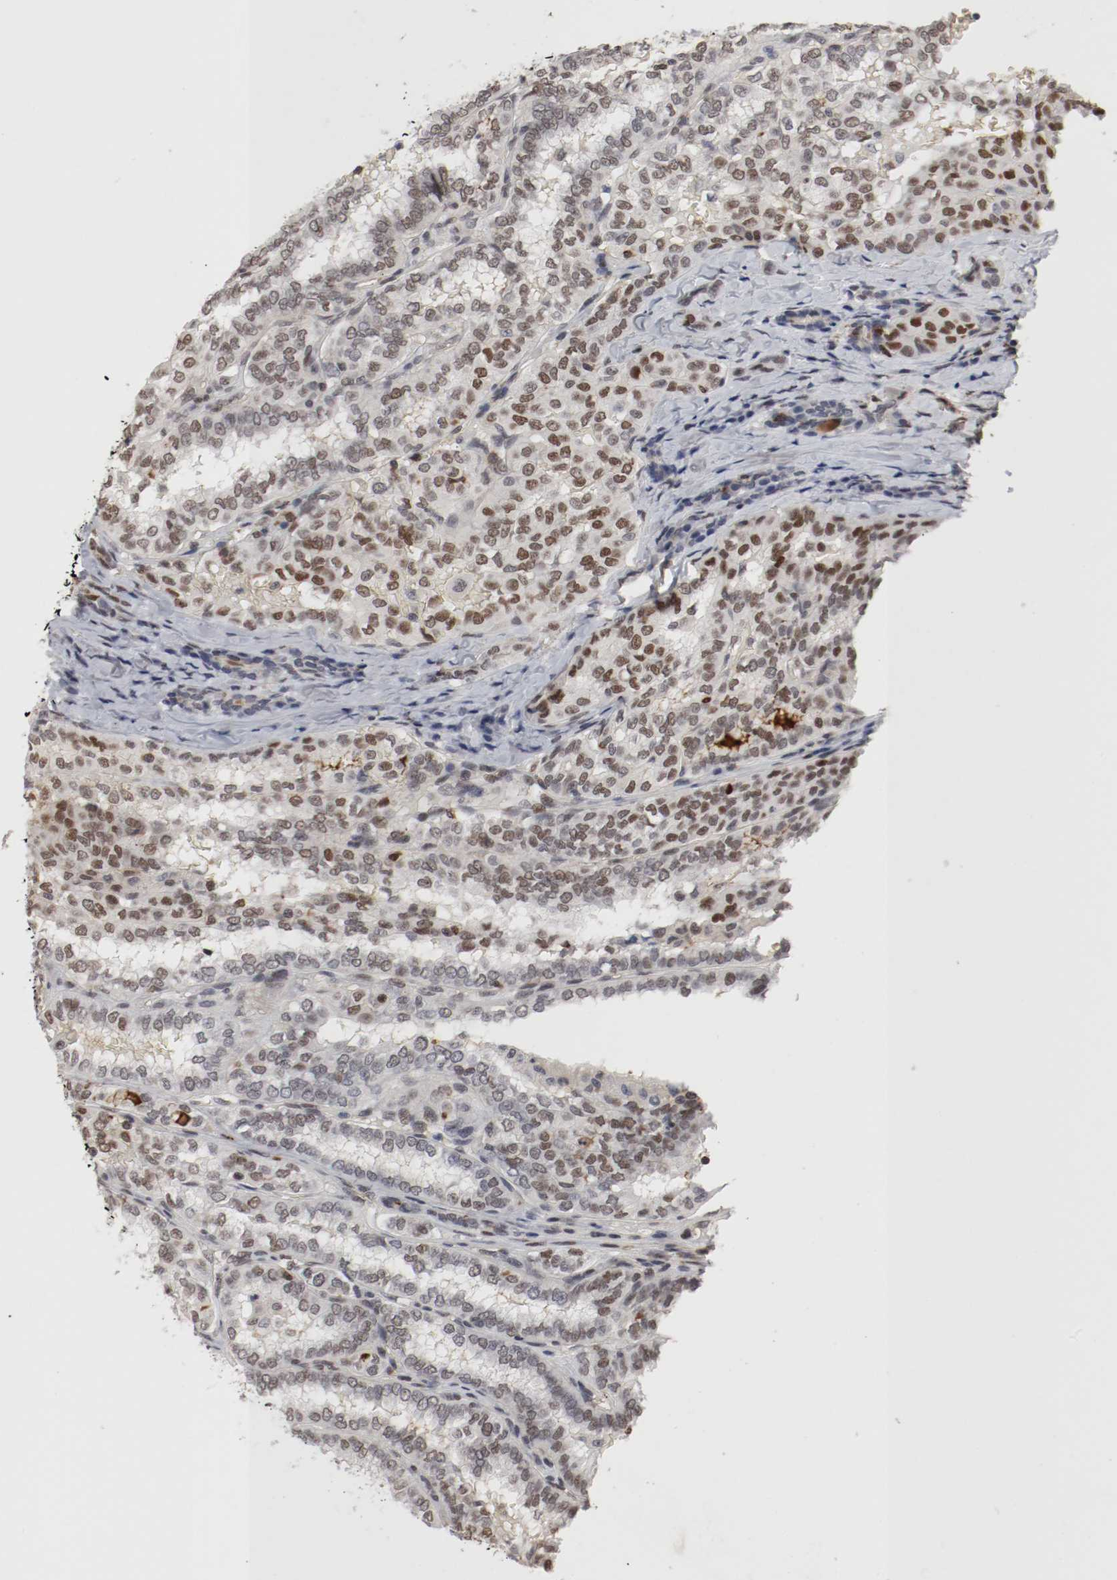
{"staining": {"intensity": "weak", "quantity": ">75%", "location": "cytoplasmic/membranous"}, "tissue": "thyroid cancer", "cell_type": "Tumor cells", "image_type": "cancer", "snomed": [{"axis": "morphology", "description": "Papillary adenocarcinoma, NOS"}, {"axis": "topography", "description": "Thyroid gland"}], "caption": "Immunohistochemical staining of thyroid cancer reveals low levels of weak cytoplasmic/membranous expression in approximately >75% of tumor cells. The protein is shown in brown color, while the nuclei are stained blue.", "gene": "JUND", "patient": {"sex": "female", "age": 30}}